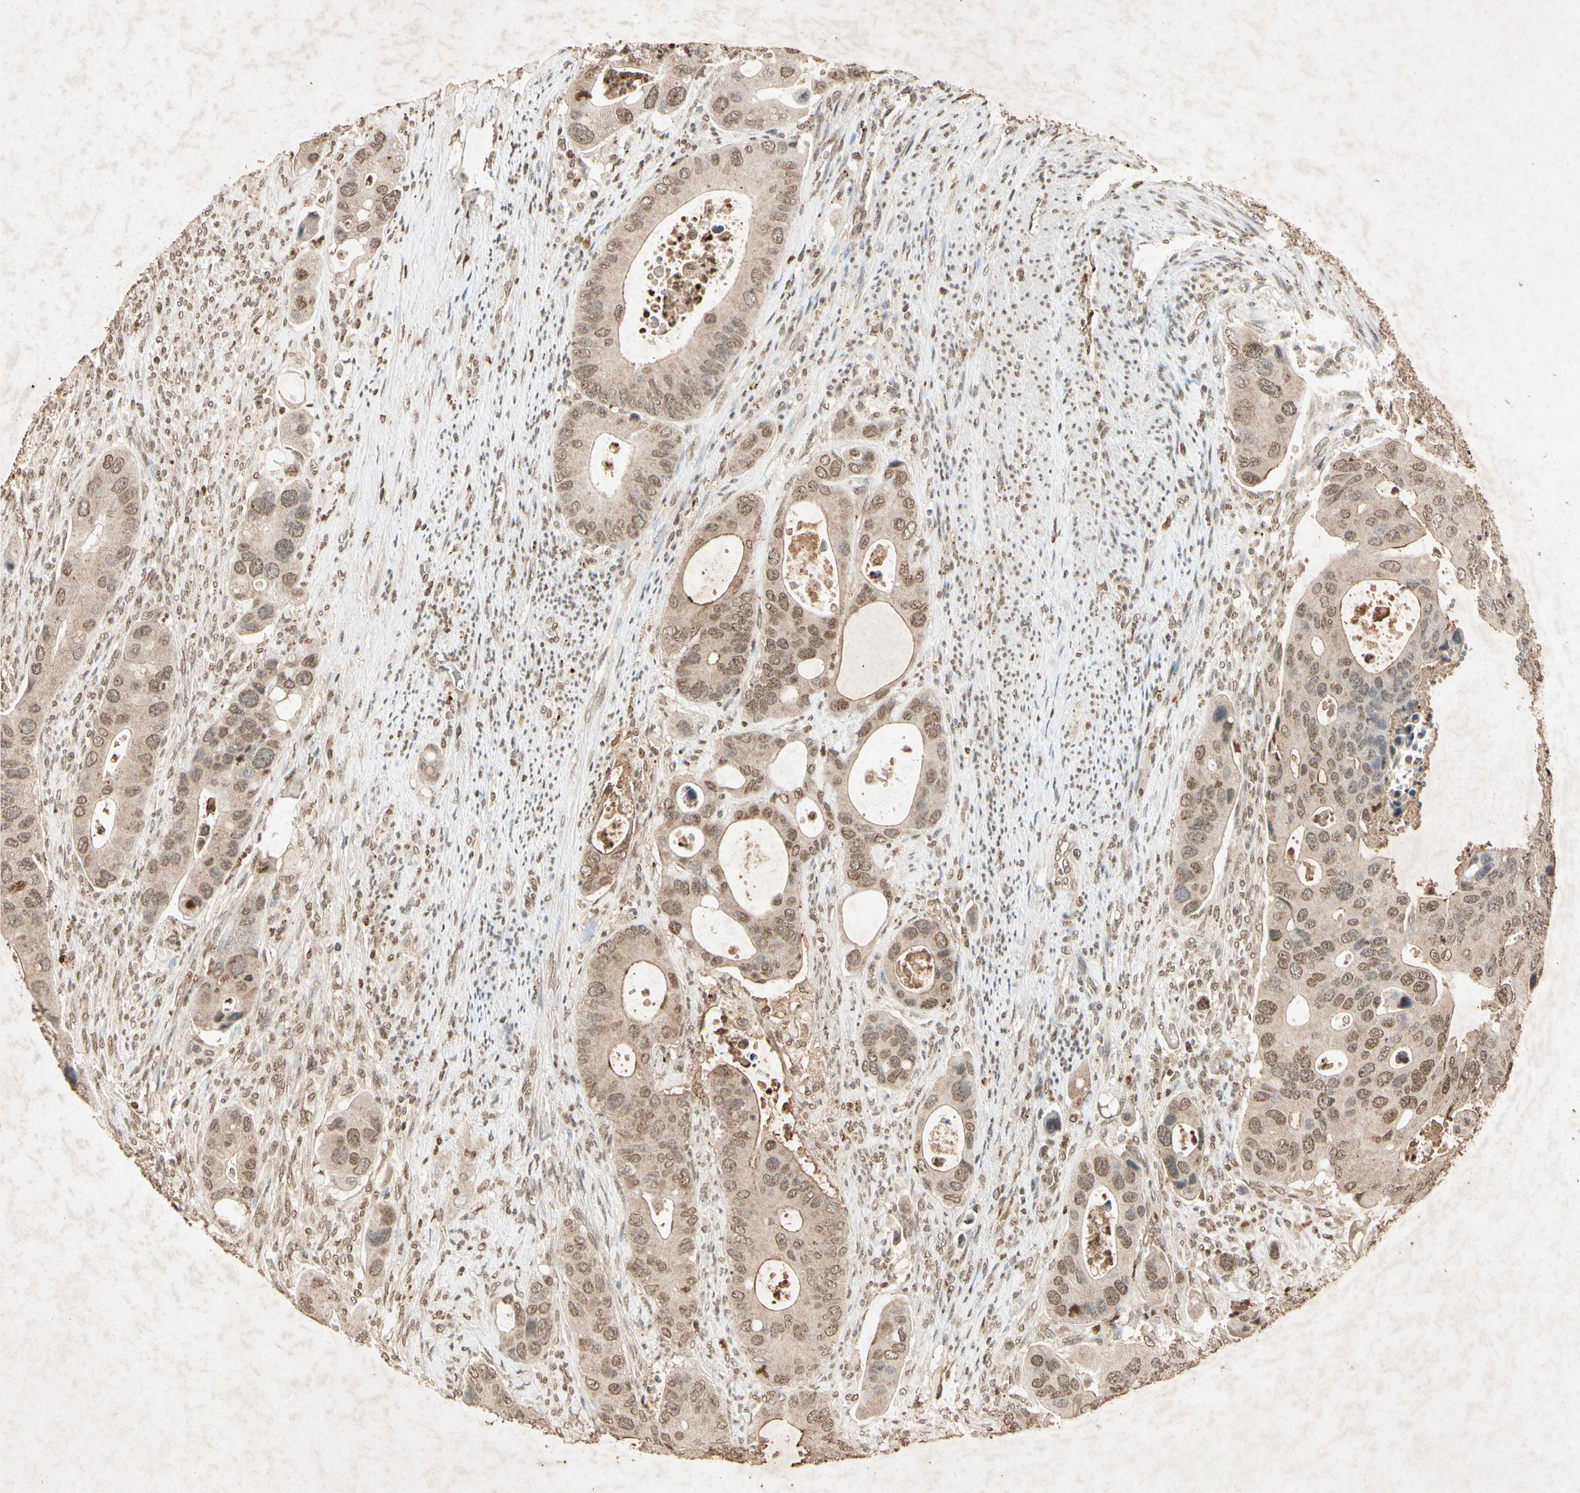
{"staining": {"intensity": "weak", "quantity": "25%-75%", "location": "cytoplasmic/membranous,nuclear"}, "tissue": "colorectal cancer", "cell_type": "Tumor cells", "image_type": "cancer", "snomed": [{"axis": "morphology", "description": "Adenocarcinoma, NOS"}, {"axis": "topography", "description": "Rectum"}], "caption": "Human colorectal cancer (adenocarcinoma) stained with a protein marker displays weak staining in tumor cells.", "gene": "MSRB1", "patient": {"sex": "female", "age": 57}}